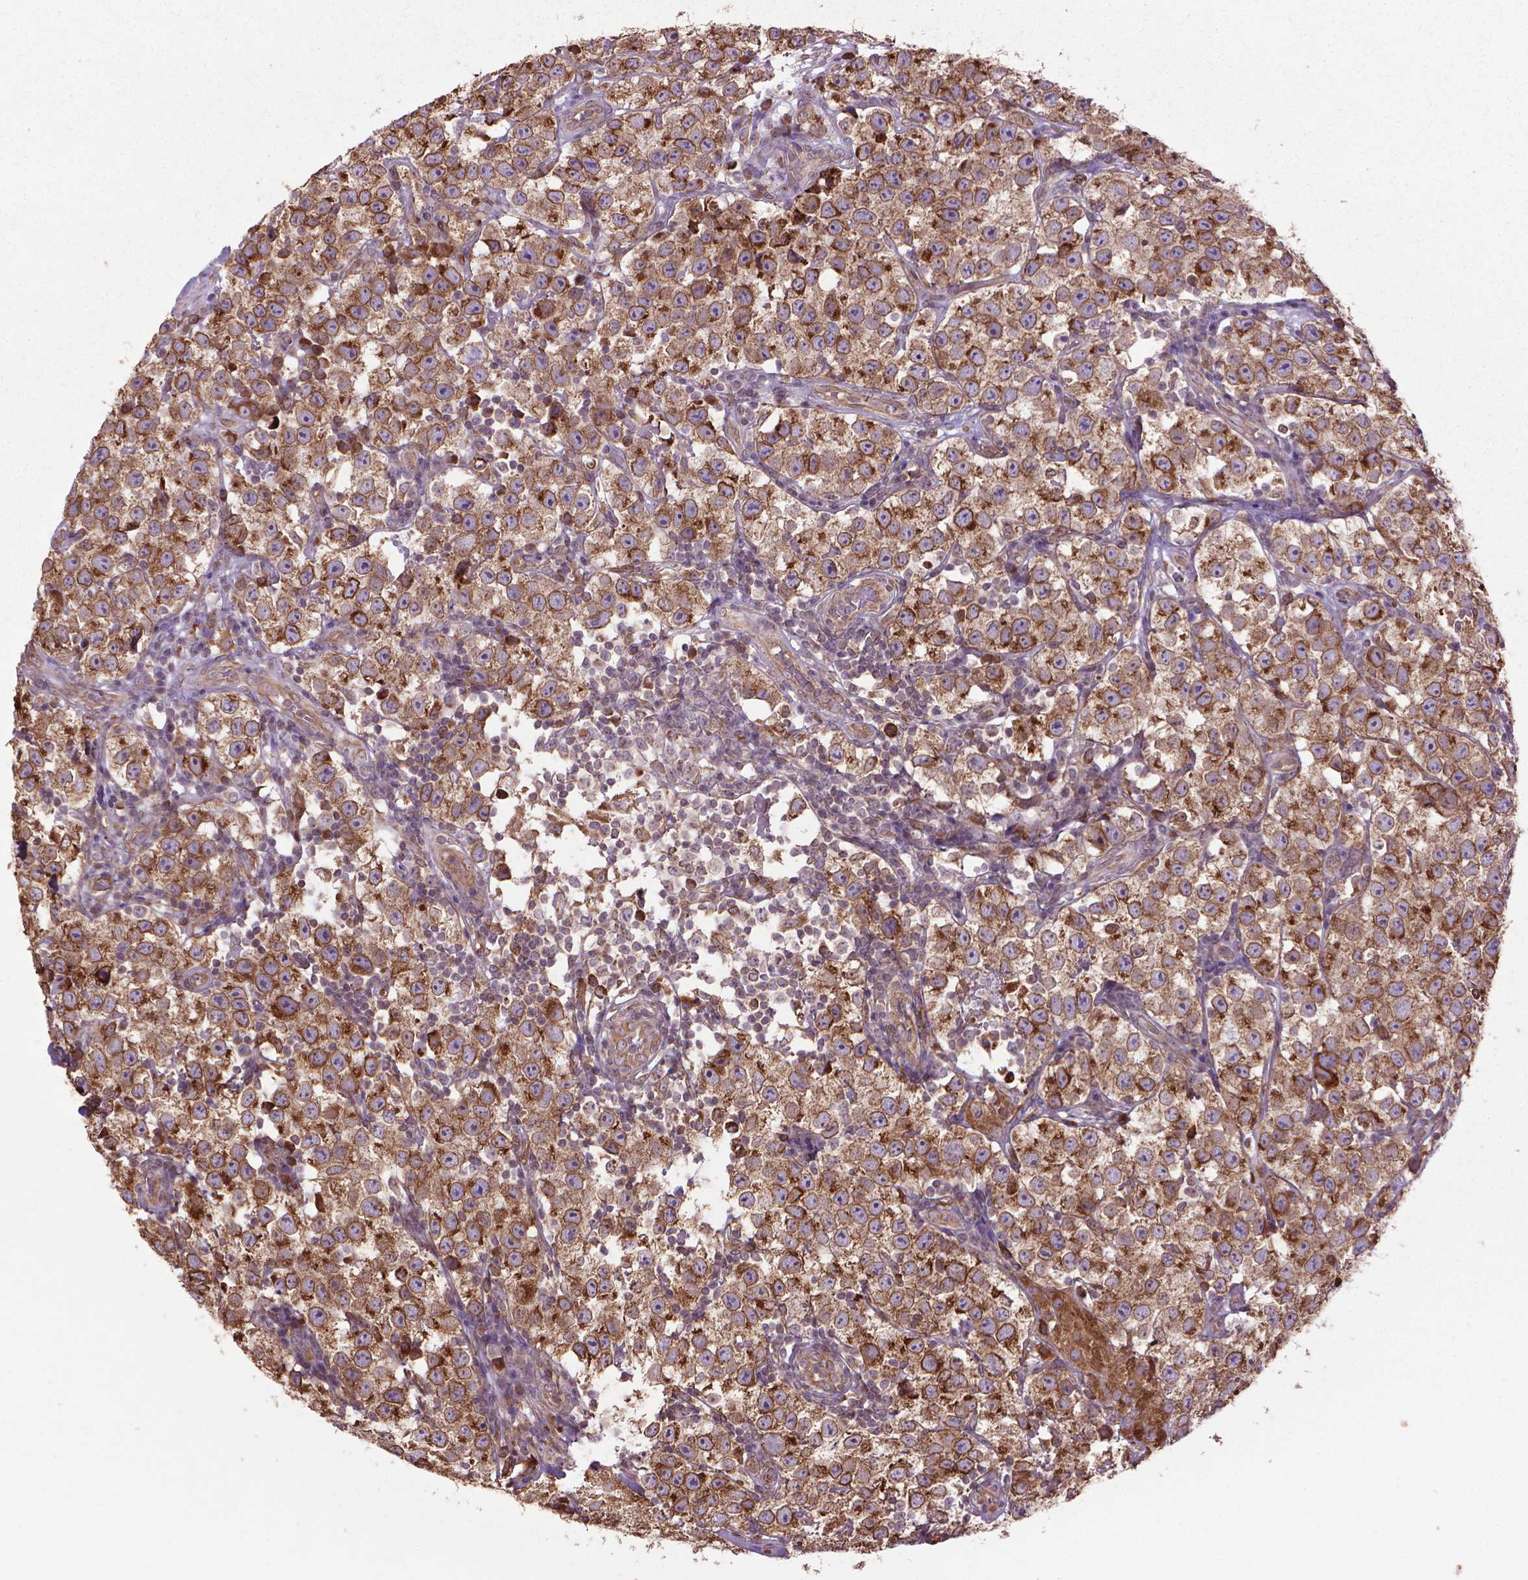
{"staining": {"intensity": "strong", "quantity": ">75%", "location": "cytoplasmic/membranous"}, "tissue": "testis cancer", "cell_type": "Tumor cells", "image_type": "cancer", "snomed": [{"axis": "morphology", "description": "Seminoma, NOS"}, {"axis": "topography", "description": "Testis"}], "caption": "Immunohistochemistry (IHC) (DAB (3,3'-diaminobenzidine)) staining of human testis cancer reveals strong cytoplasmic/membranous protein positivity in approximately >75% of tumor cells. (brown staining indicates protein expression, while blue staining denotes nuclei).", "gene": "GAS1", "patient": {"sex": "male", "age": 34}}